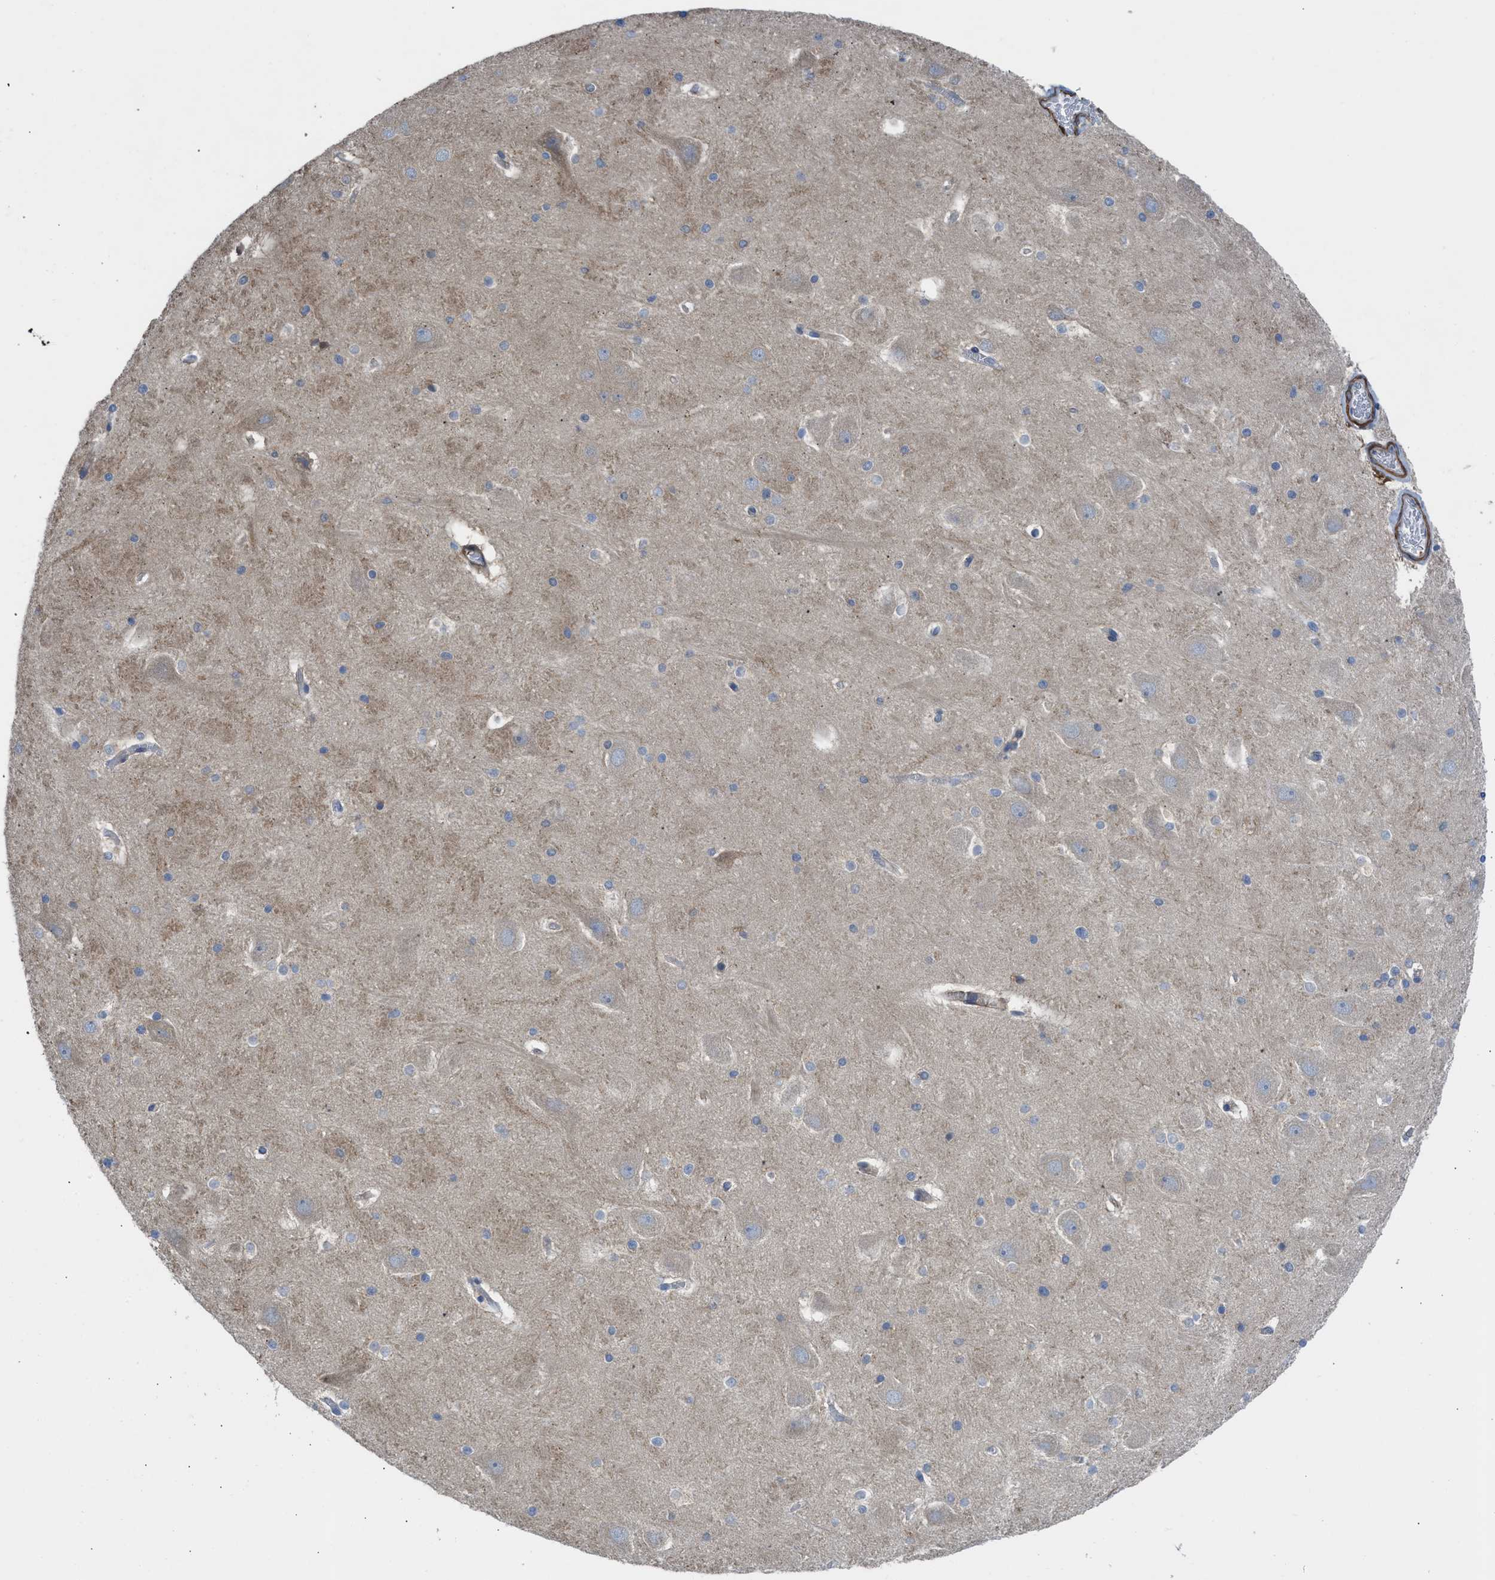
{"staining": {"intensity": "negative", "quantity": "none", "location": "none"}, "tissue": "hippocampus", "cell_type": "Glial cells", "image_type": "normal", "snomed": [{"axis": "morphology", "description": "Normal tissue, NOS"}, {"axis": "topography", "description": "Hippocampus"}], "caption": "Immunohistochemistry photomicrograph of benign human hippocampus stained for a protein (brown), which reveals no positivity in glial cells.", "gene": "CHKB", "patient": {"sex": "male", "age": 45}}